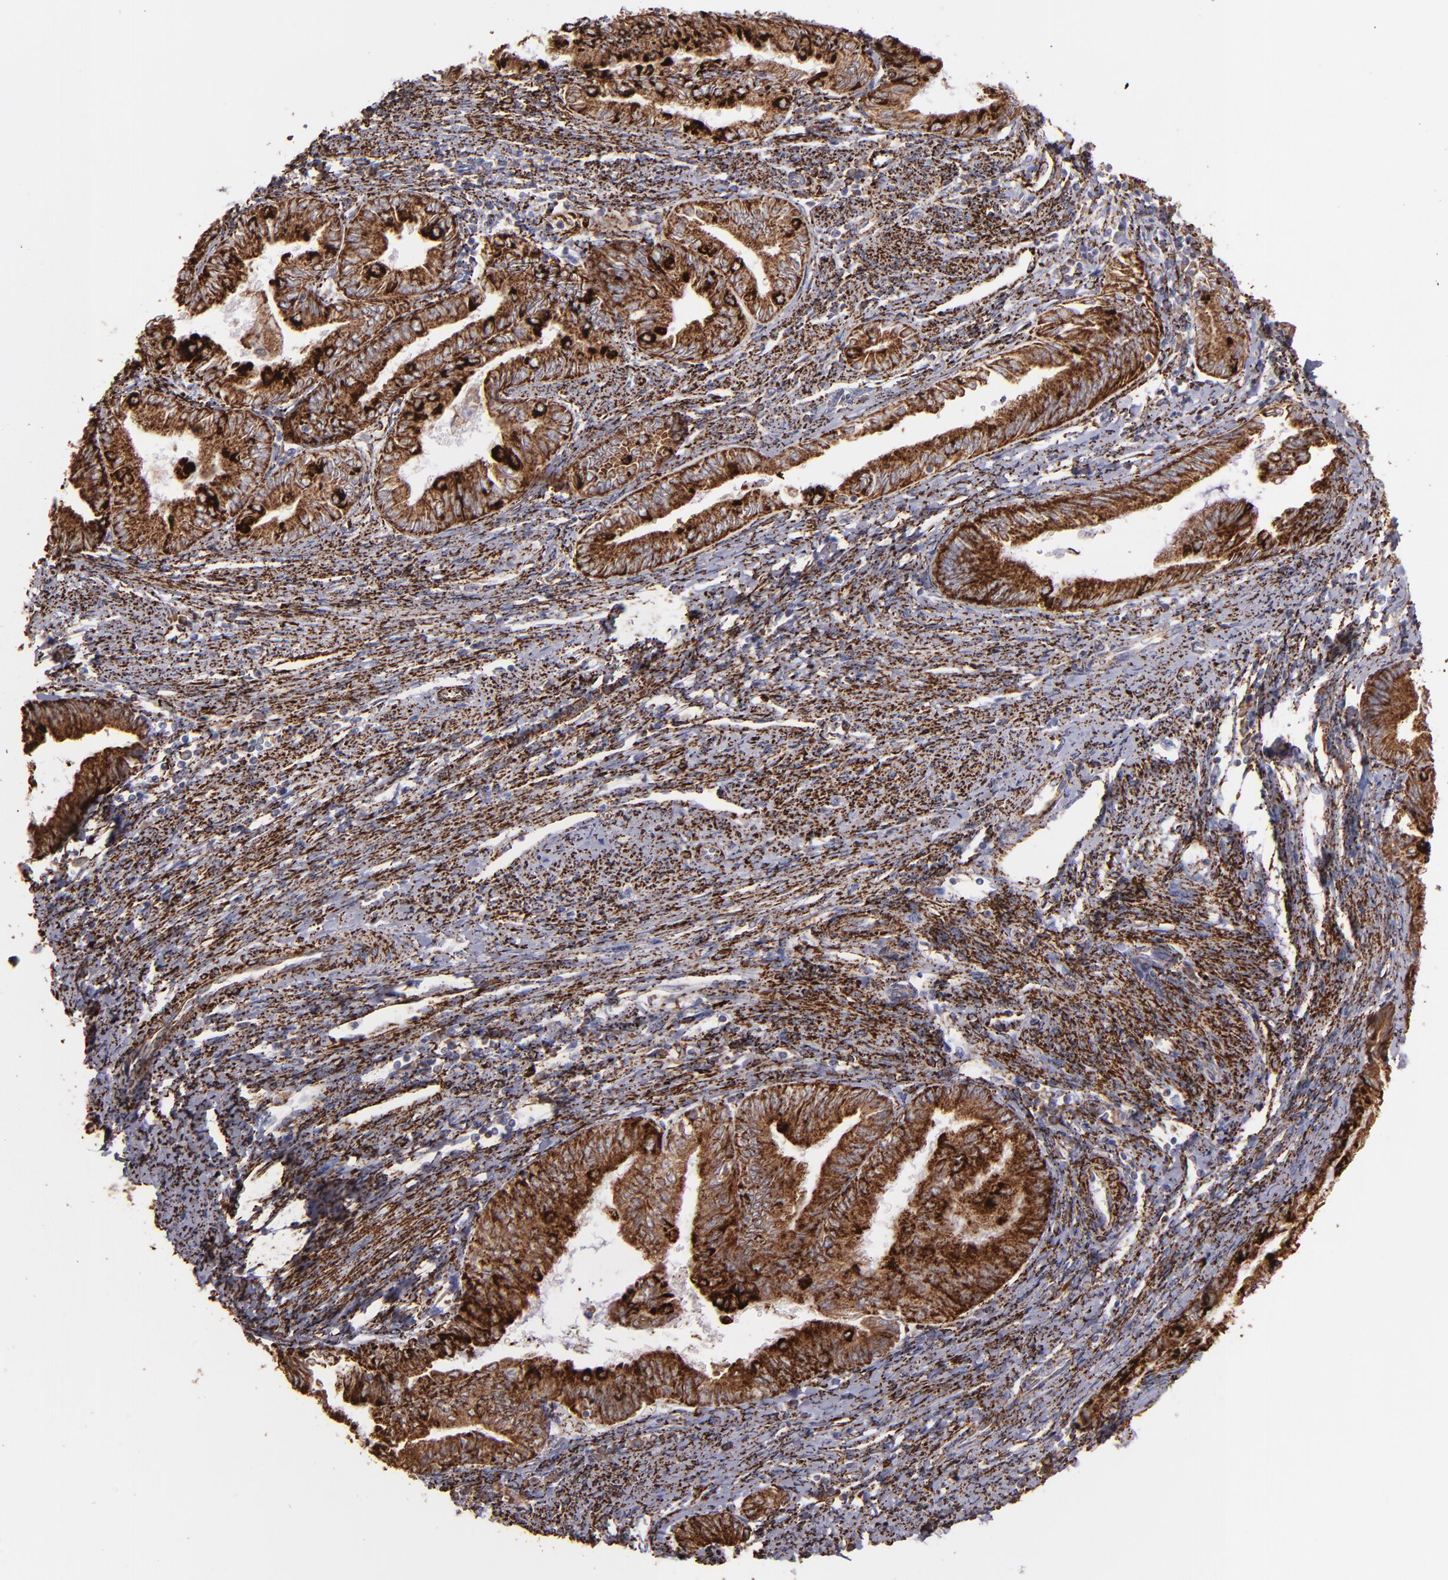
{"staining": {"intensity": "moderate", "quantity": ">75%", "location": "cytoplasmic/membranous"}, "tissue": "endometrial cancer", "cell_type": "Tumor cells", "image_type": "cancer", "snomed": [{"axis": "morphology", "description": "Adenocarcinoma, NOS"}, {"axis": "topography", "description": "Endometrium"}], "caption": "Protein expression analysis of human adenocarcinoma (endometrial) reveals moderate cytoplasmic/membranous expression in about >75% of tumor cells.", "gene": "MAOB", "patient": {"sex": "female", "age": 66}}